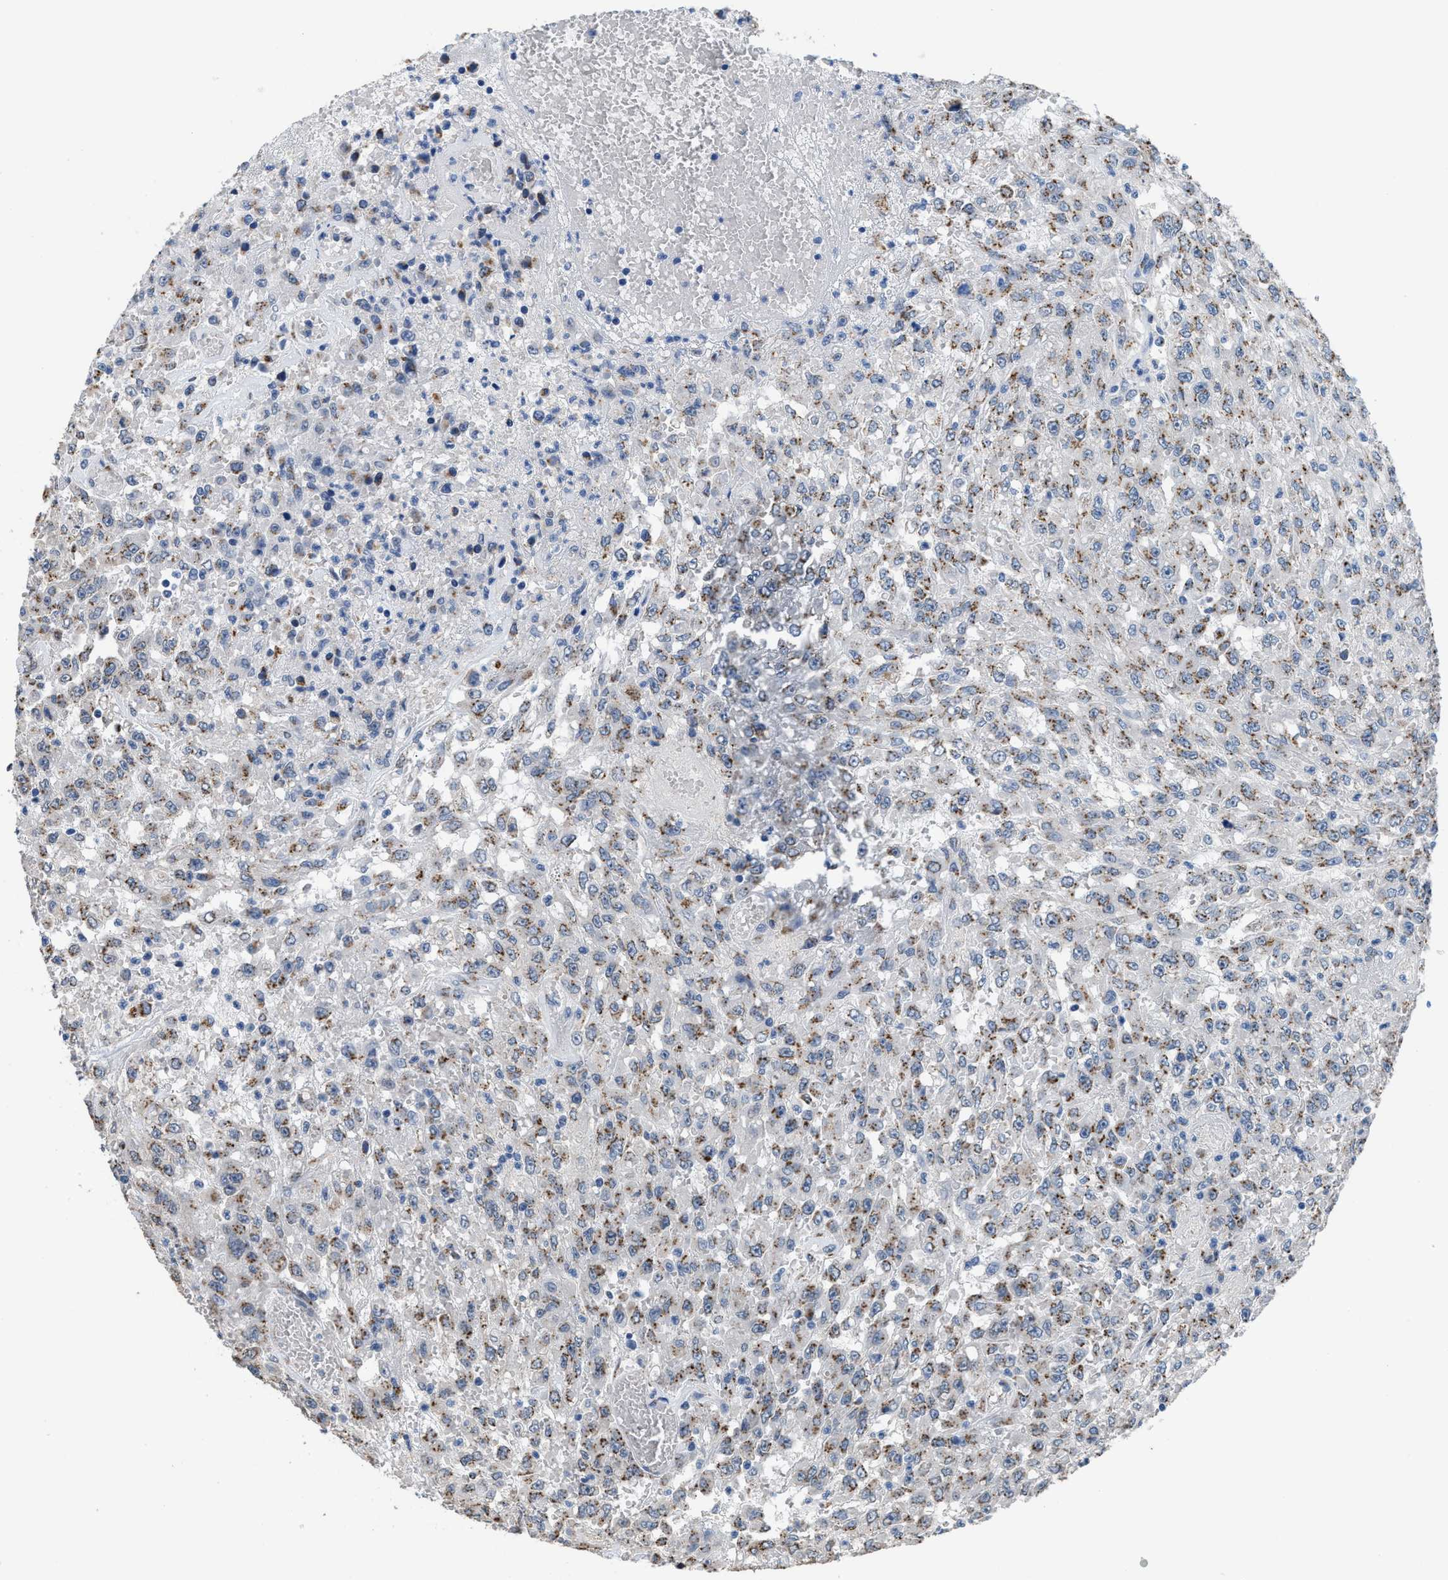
{"staining": {"intensity": "moderate", "quantity": ">75%", "location": "cytoplasmic/membranous"}, "tissue": "urothelial cancer", "cell_type": "Tumor cells", "image_type": "cancer", "snomed": [{"axis": "morphology", "description": "Urothelial carcinoma, High grade"}, {"axis": "topography", "description": "Urinary bladder"}], "caption": "Moderate cytoplasmic/membranous expression is seen in approximately >75% of tumor cells in high-grade urothelial carcinoma.", "gene": "GOLM1", "patient": {"sex": "male", "age": 46}}